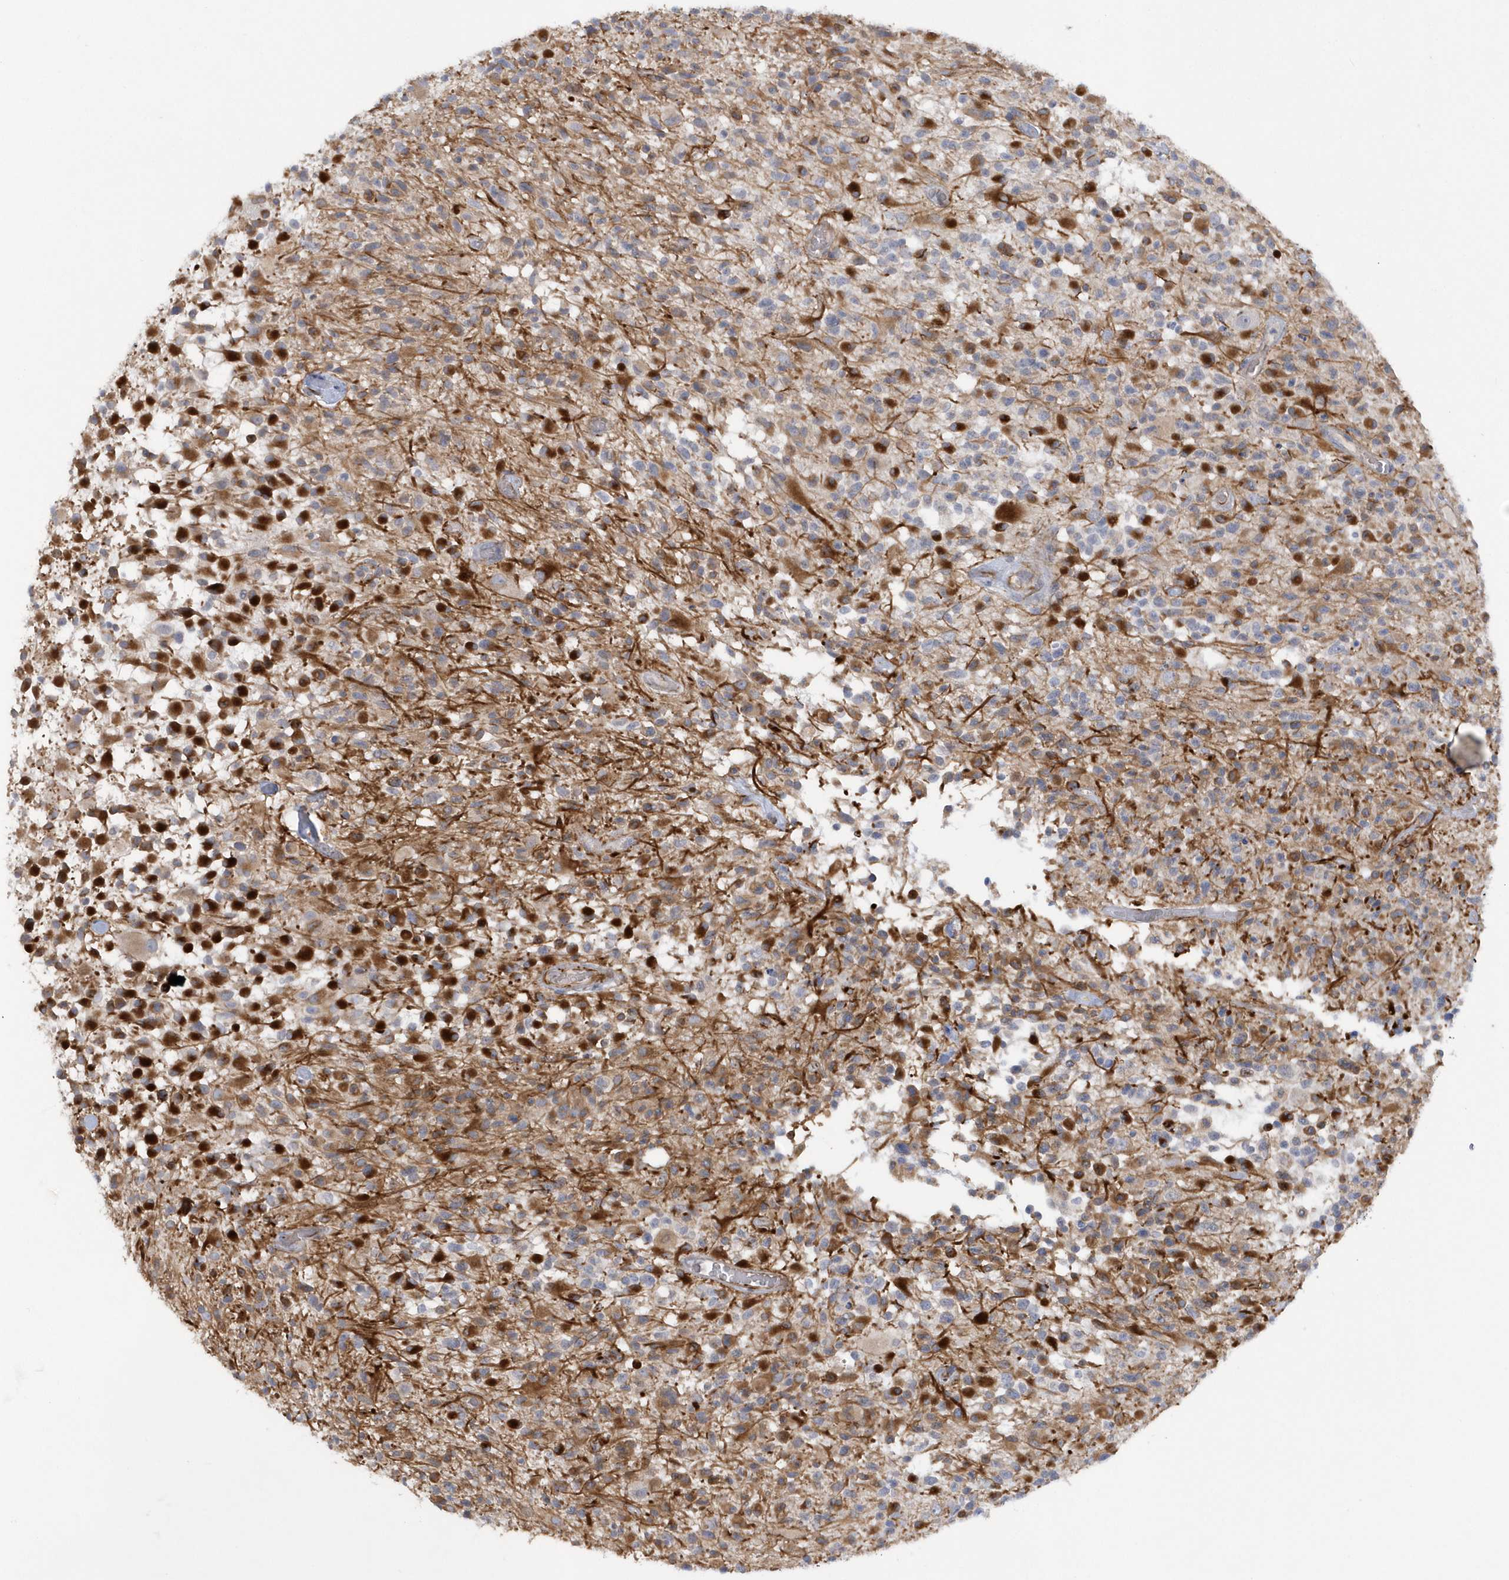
{"staining": {"intensity": "negative", "quantity": "none", "location": "none"}, "tissue": "glioma", "cell_type": "Tumor cells", "image_type": "cancer", "snomed": [{"axis": "morphology", "description": "Glioma, malignant, High grade"}, {"axis": "morphology", "description": "Glioblastoma, NOS"}, {"axis": "topography", "description": "Brain"}], "caption": "This is a photomicrograph of IHC staining of glioma, which shows no staining in tumor cells.", "gene": "RAB17", "patient": {"sex": "male", "age": 60}}